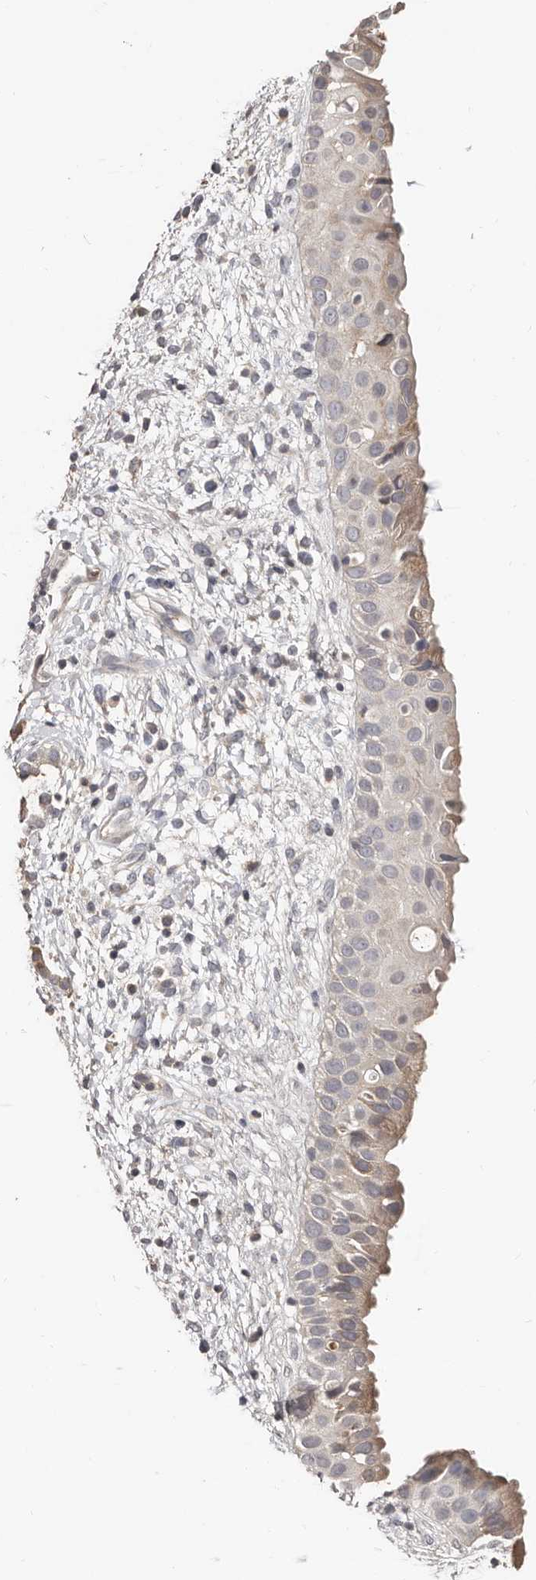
{"staining": {"intensity": "moderate", "quantity": "25%-75%", "location": "cytoplasmic/membranous"}, "tissue": "nasopharynx", "cell_type": "Respiratory epithelial cells", "image_type": "normal", "snomed": [{"axis": "morphology", "description": "Normal tissue, NOS"}, {"axis": "topography", "description": "Nasopharynx"}], "caption": "Brown immunohistochemical staining in benign nasopharynx exhibits moderate cytoplasmic/membranous expression in approximately 25%-75% of respiratory epithelial cells.", "gene": "SLC39A2", "patient": {"sex": "male", "age": 22}}